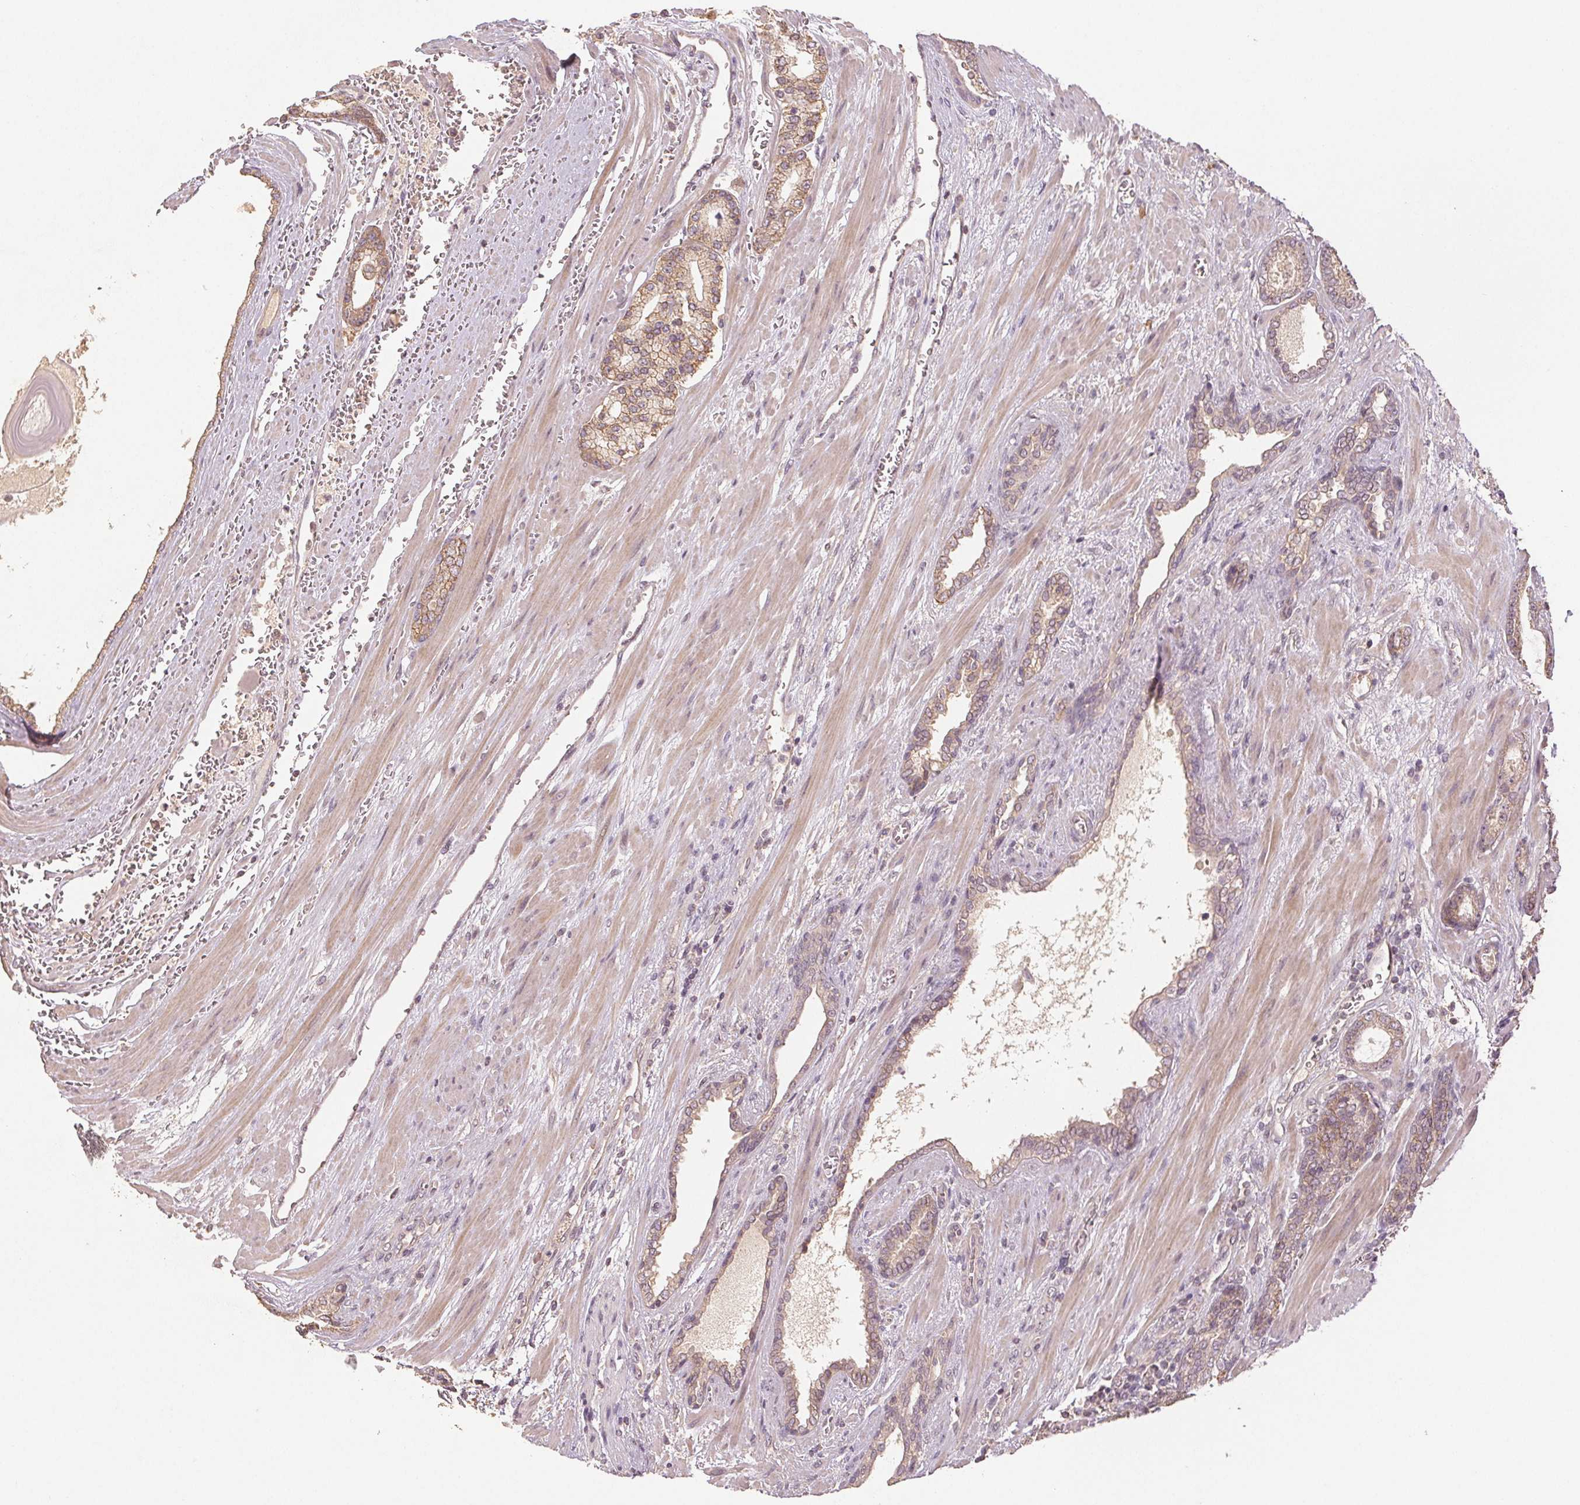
{"staining": {"intensity": "weak", "quantity": "<25%", "location": "cytoplasmic/membranous"}, "tissue": "prostate cancer", "cell_type": "Tumor cells", "image_type": "cancer", "snomed": [{"axis": "morphology", "description": "Adenocarcinoma, High grade"}, {"axis": "topography", "description": "Prostate"}], "caption": "IHC image of neoplastic tissue: human prostate cancer stained with DAB (3,3'-diaminobenzidine) demonstrates no significant protein expression in tumor cells. (Stains: DAB immunohistochemistry with hematoxylin counter stain, Microscopy: brightfield microscopy at high magnification).", "gene": "COX14", "patient": {"sex": "male", "age": 64}}